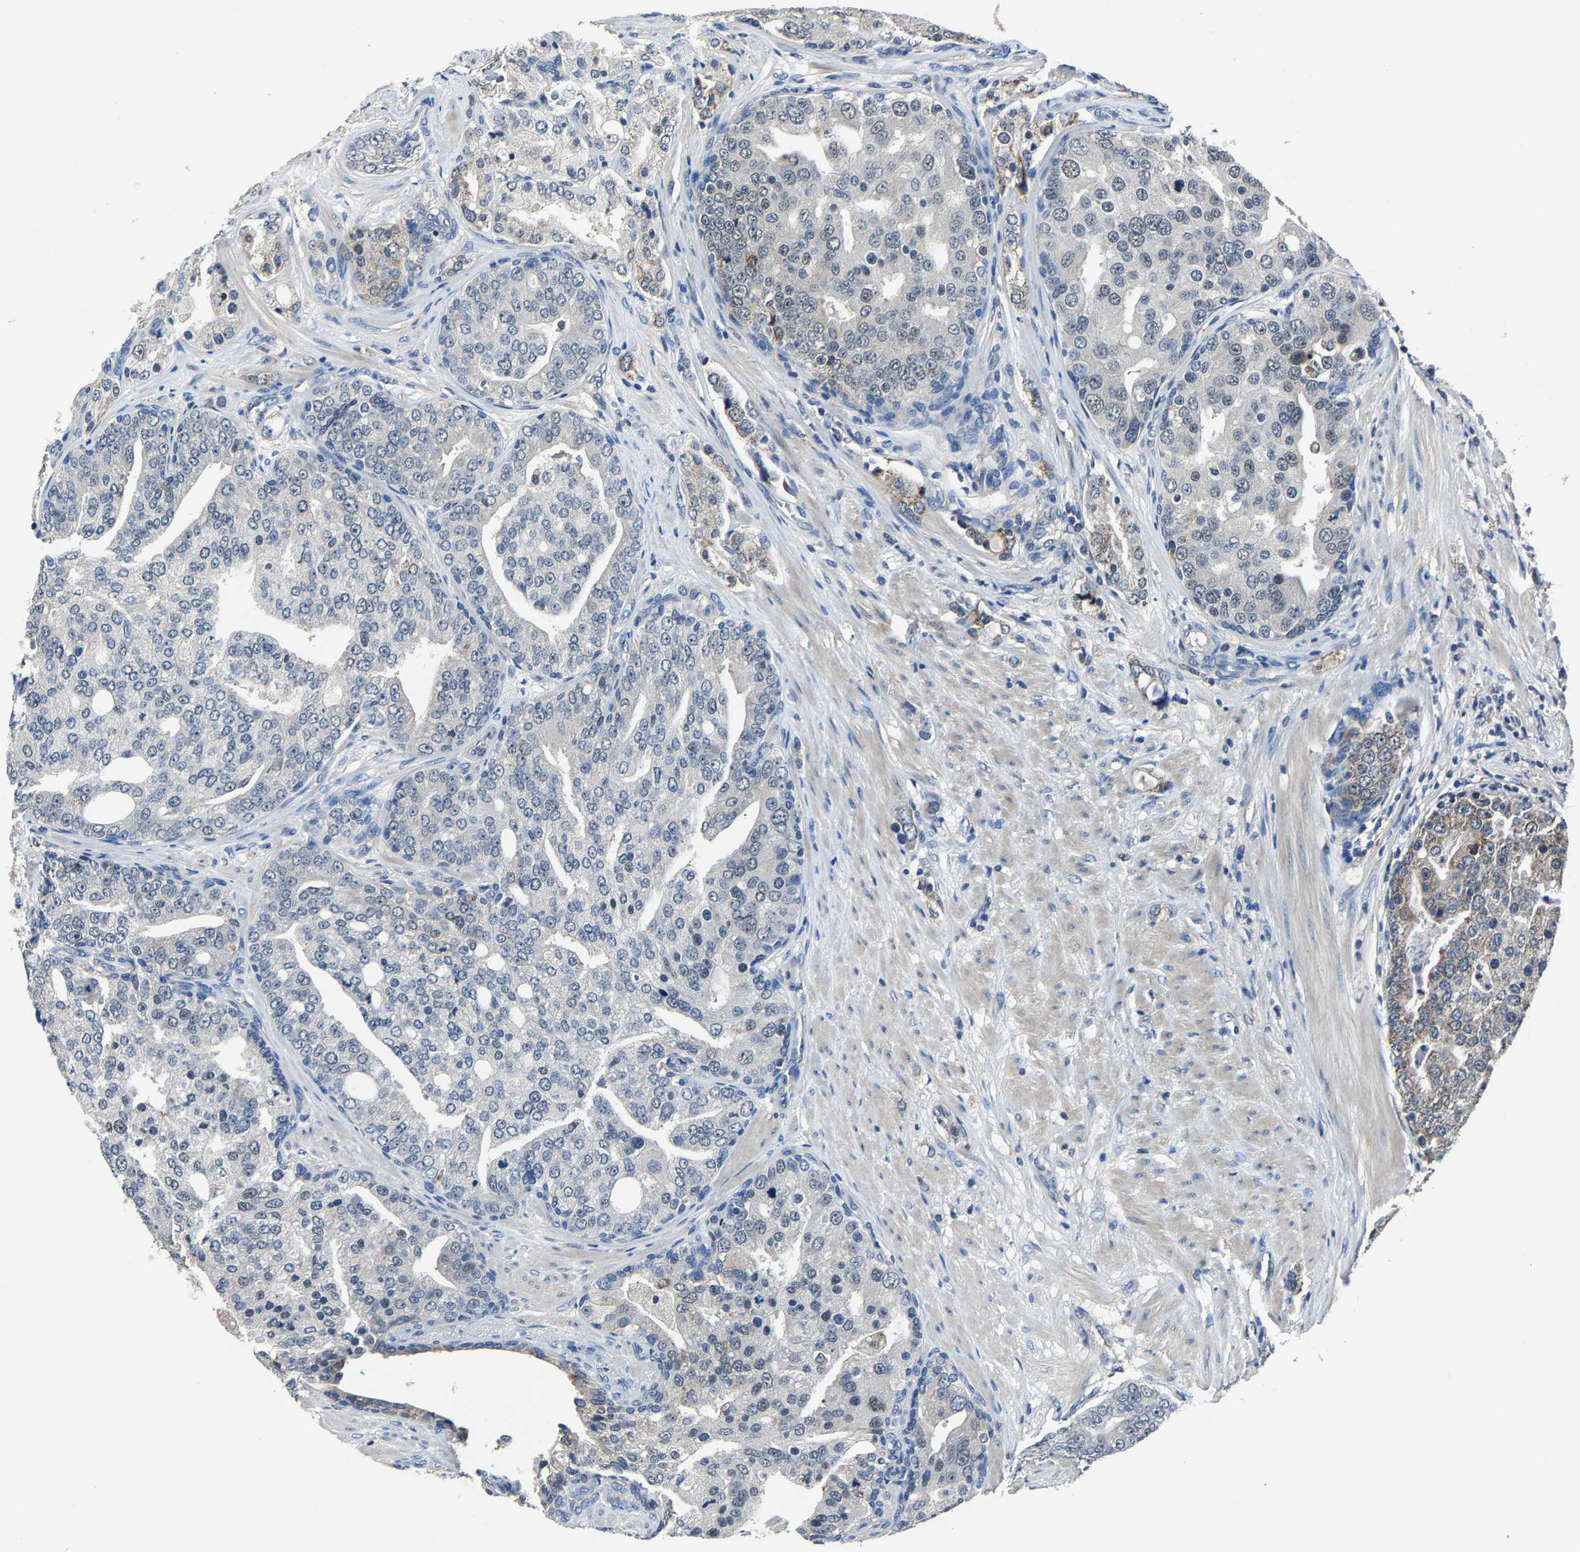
{"staining": {"intensity": "negative", "quantity": "none", "location": "none"}, "tissue": "prostate cancer", "cell_type": "Tumor cells", "image_type": "cancer", "snomed": [{"axis": "morphology", "description": "Adenocarcinoma, High grade"}, {"axis": "topography", "description": "Prostate"}], "caption": "This is a micrograph of immunohistochemistry (IHC) staining of prostate high-grade adenocarcinoma, which shows no expression in tumor cells.", "gene": "STRBP", "patient": {"sex": "male", "age": 50}}